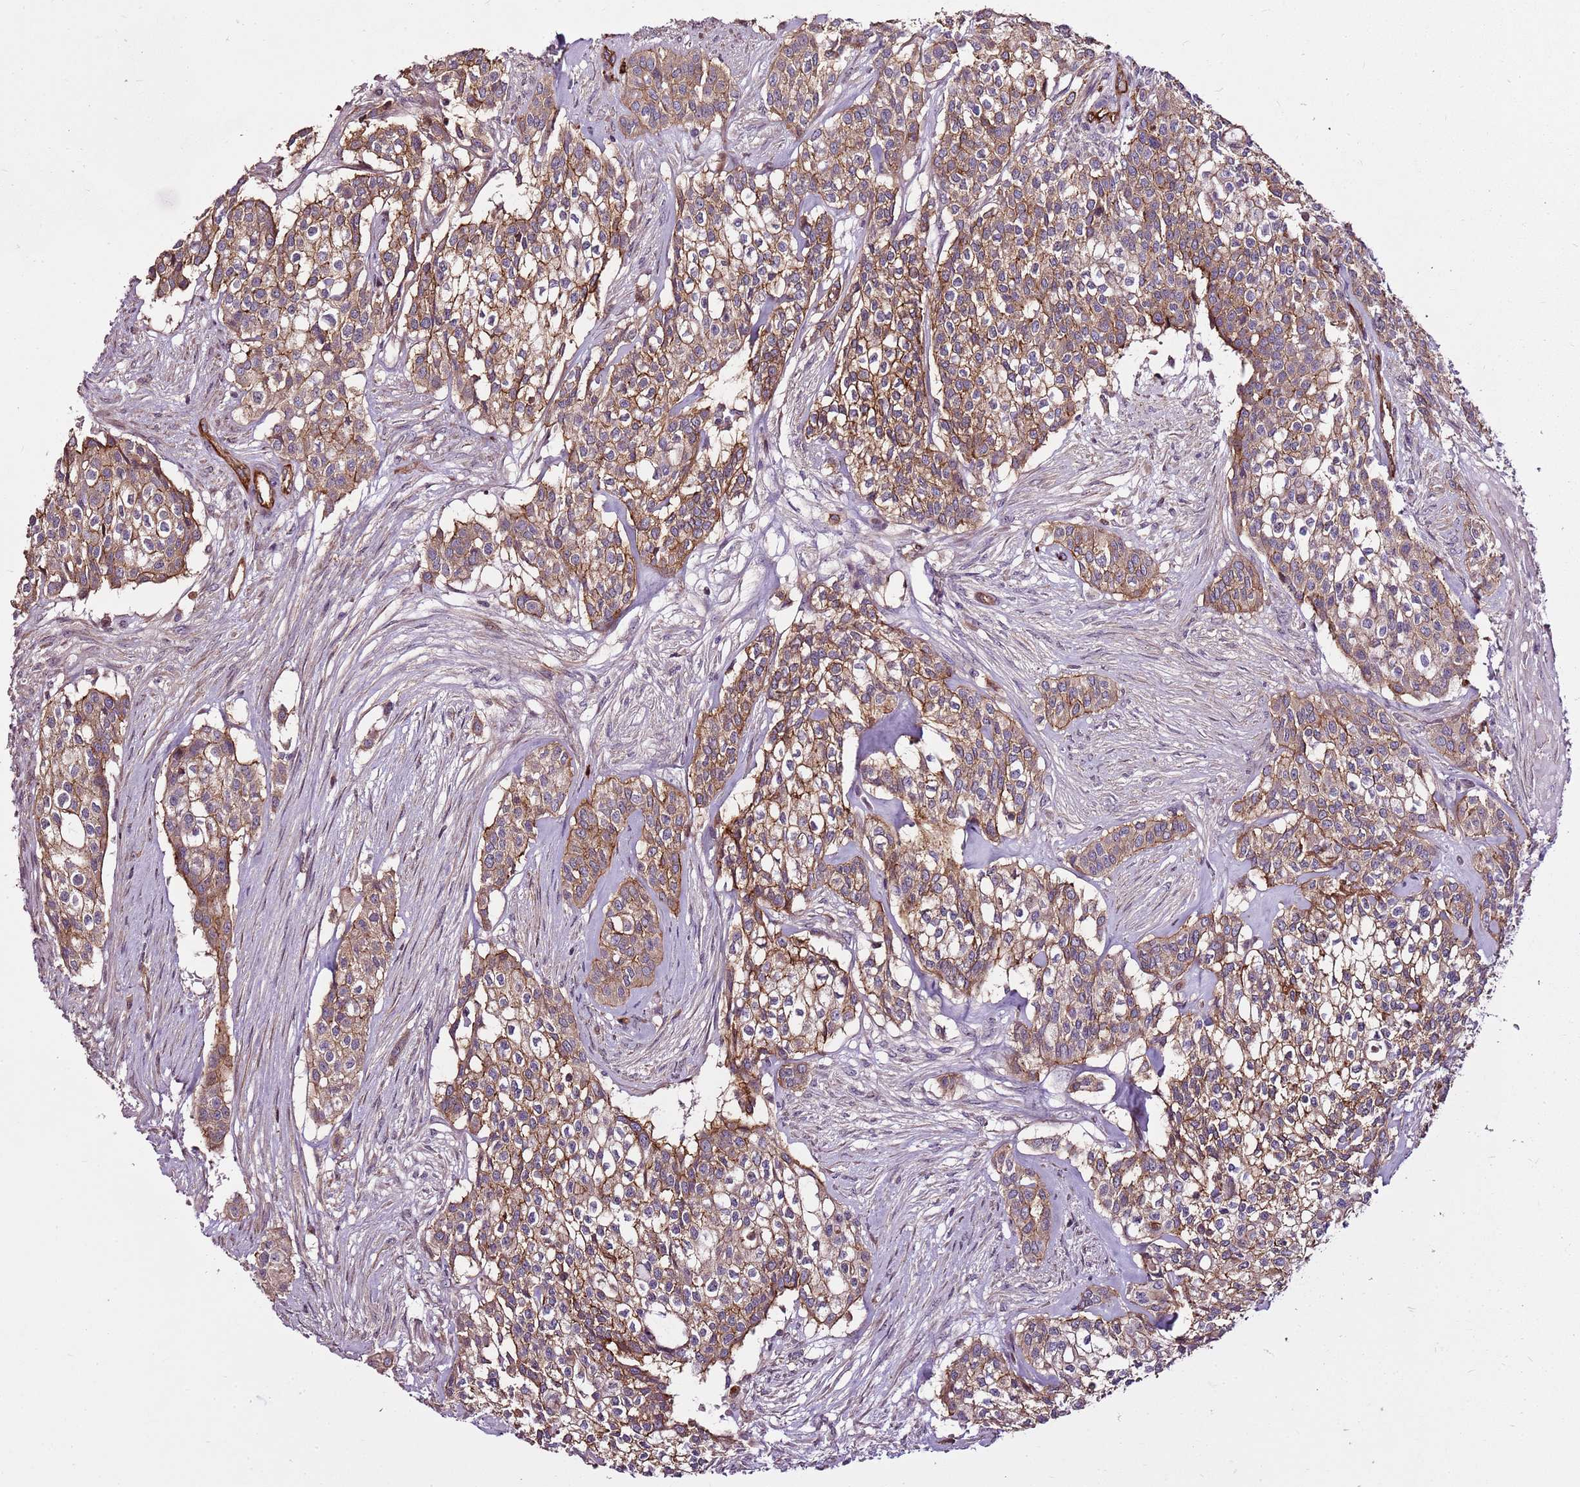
{"staining": {"intensity": "moderate", "quantity": ">75%", "location": "cytoplasmic/membranous"}, "tissue": "head and neck cancer", "cell_type": "Tumor cells", "image_type": "cancer", "snomed": [{"axis": "morphology", "description": "Adenocarcinoma, NOS"}, {"axis": "topography", "description": "Head-Neck"}], "caption": "Immunohistochemical staining of head and neck adenocarcinoma exhibits medium levels of moderate cytoplasmic/membranous protein positivity in about >75% of tumor cells. Nuclei are stained in blue.", "gene": "ZNF827", "patient": {"sex": "male", "age": 81}}